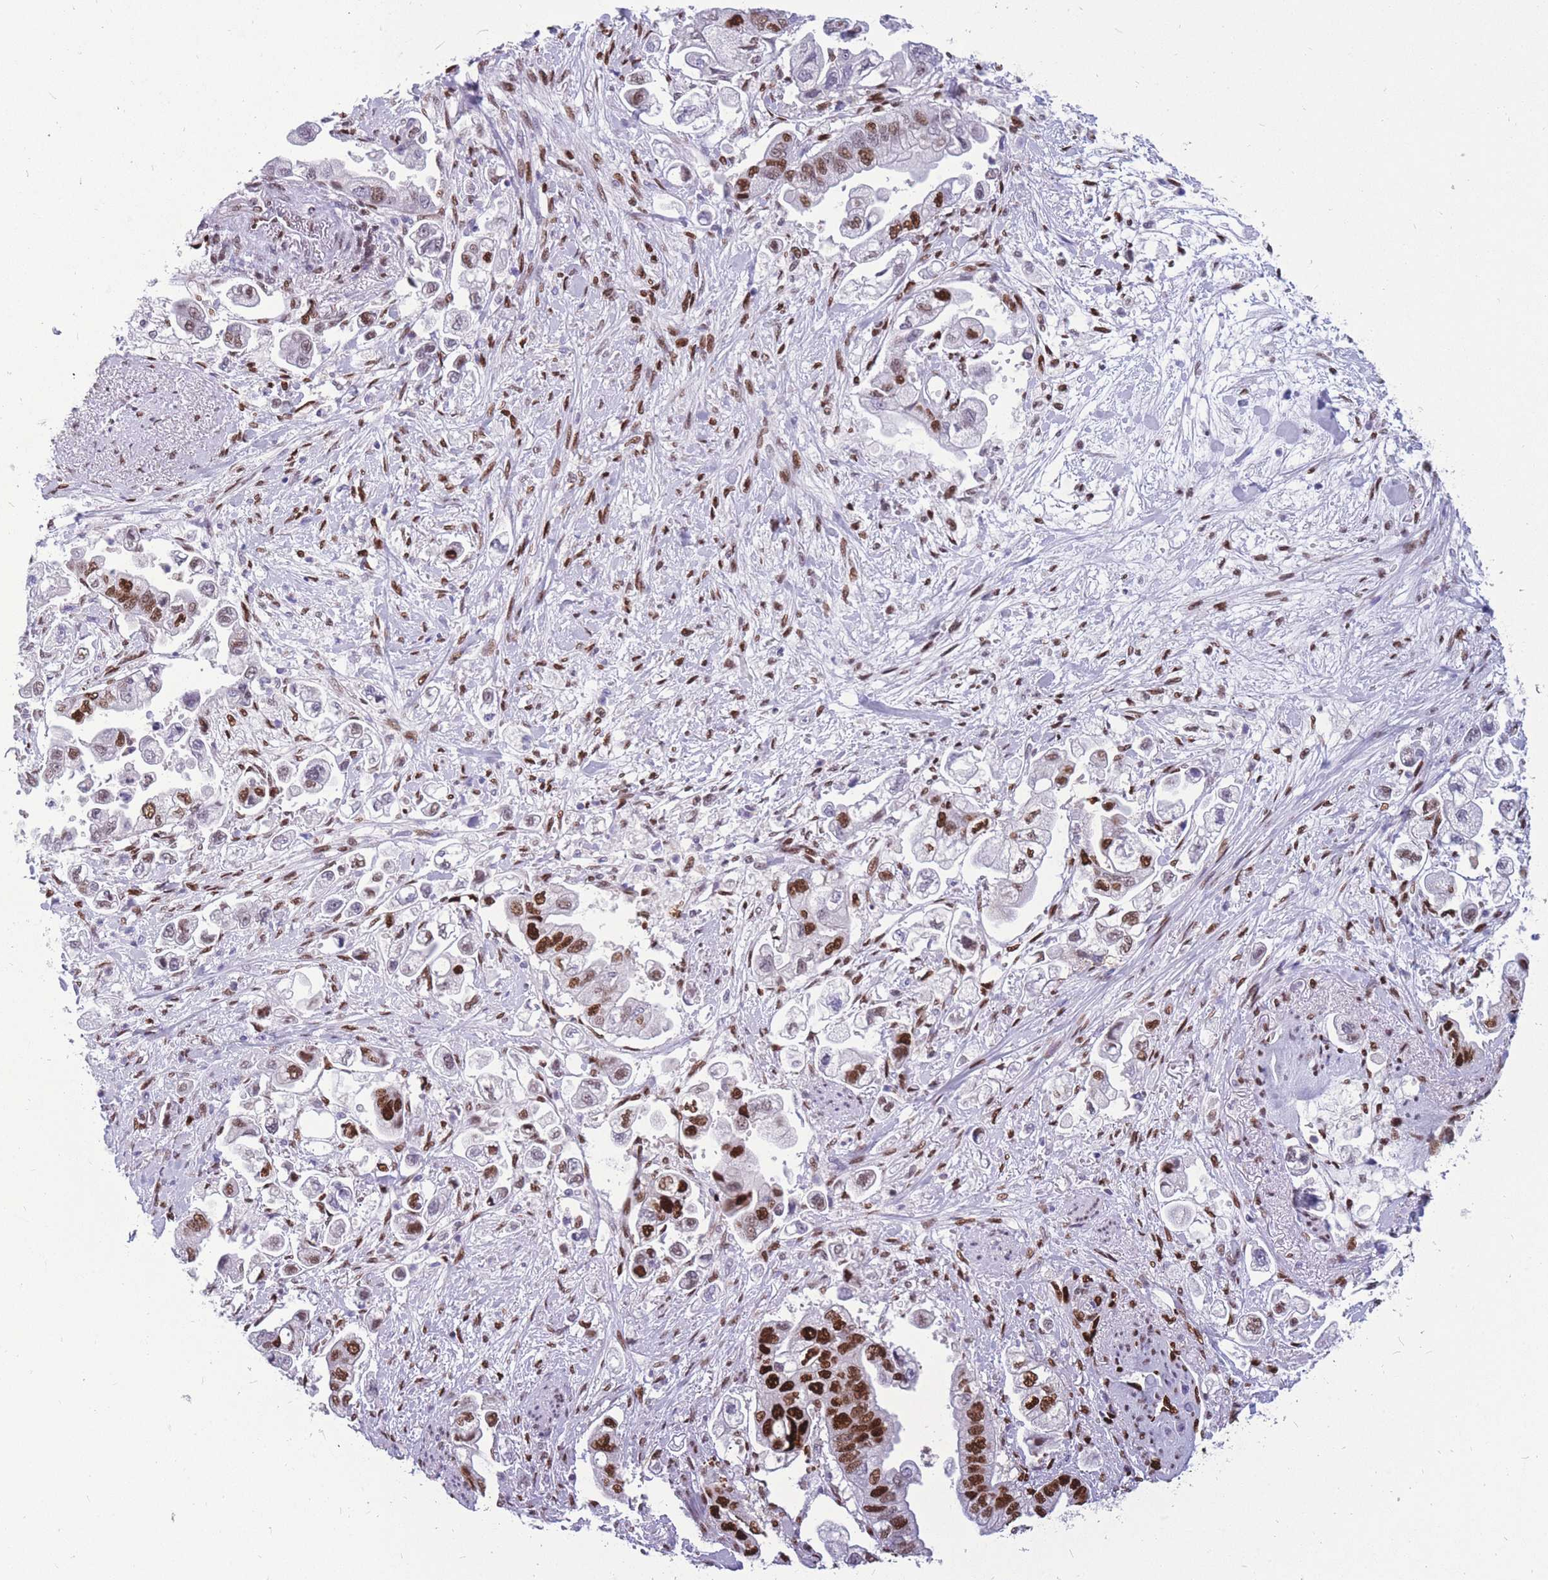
{"staining": {"intensity": "strong", "quantity": "25%-75%", "location": "nuclear"}, "tissue": "stomach cancer", "cell_type": "Tumor cells", "image_type": "cancer", "snomed": [{"axis": "morphology", "description": "Adenocarcinoma, NOS"}, {"axis": "topography", "description": "Stomach"}], "caption": "A histopathology image of human stomach cancer (adenocarcinoma) stained for a protein displays strong nuclear brown staining in tumor cells.", "gene": "NASP", "patient": {"sex": "male", "age": 62}}